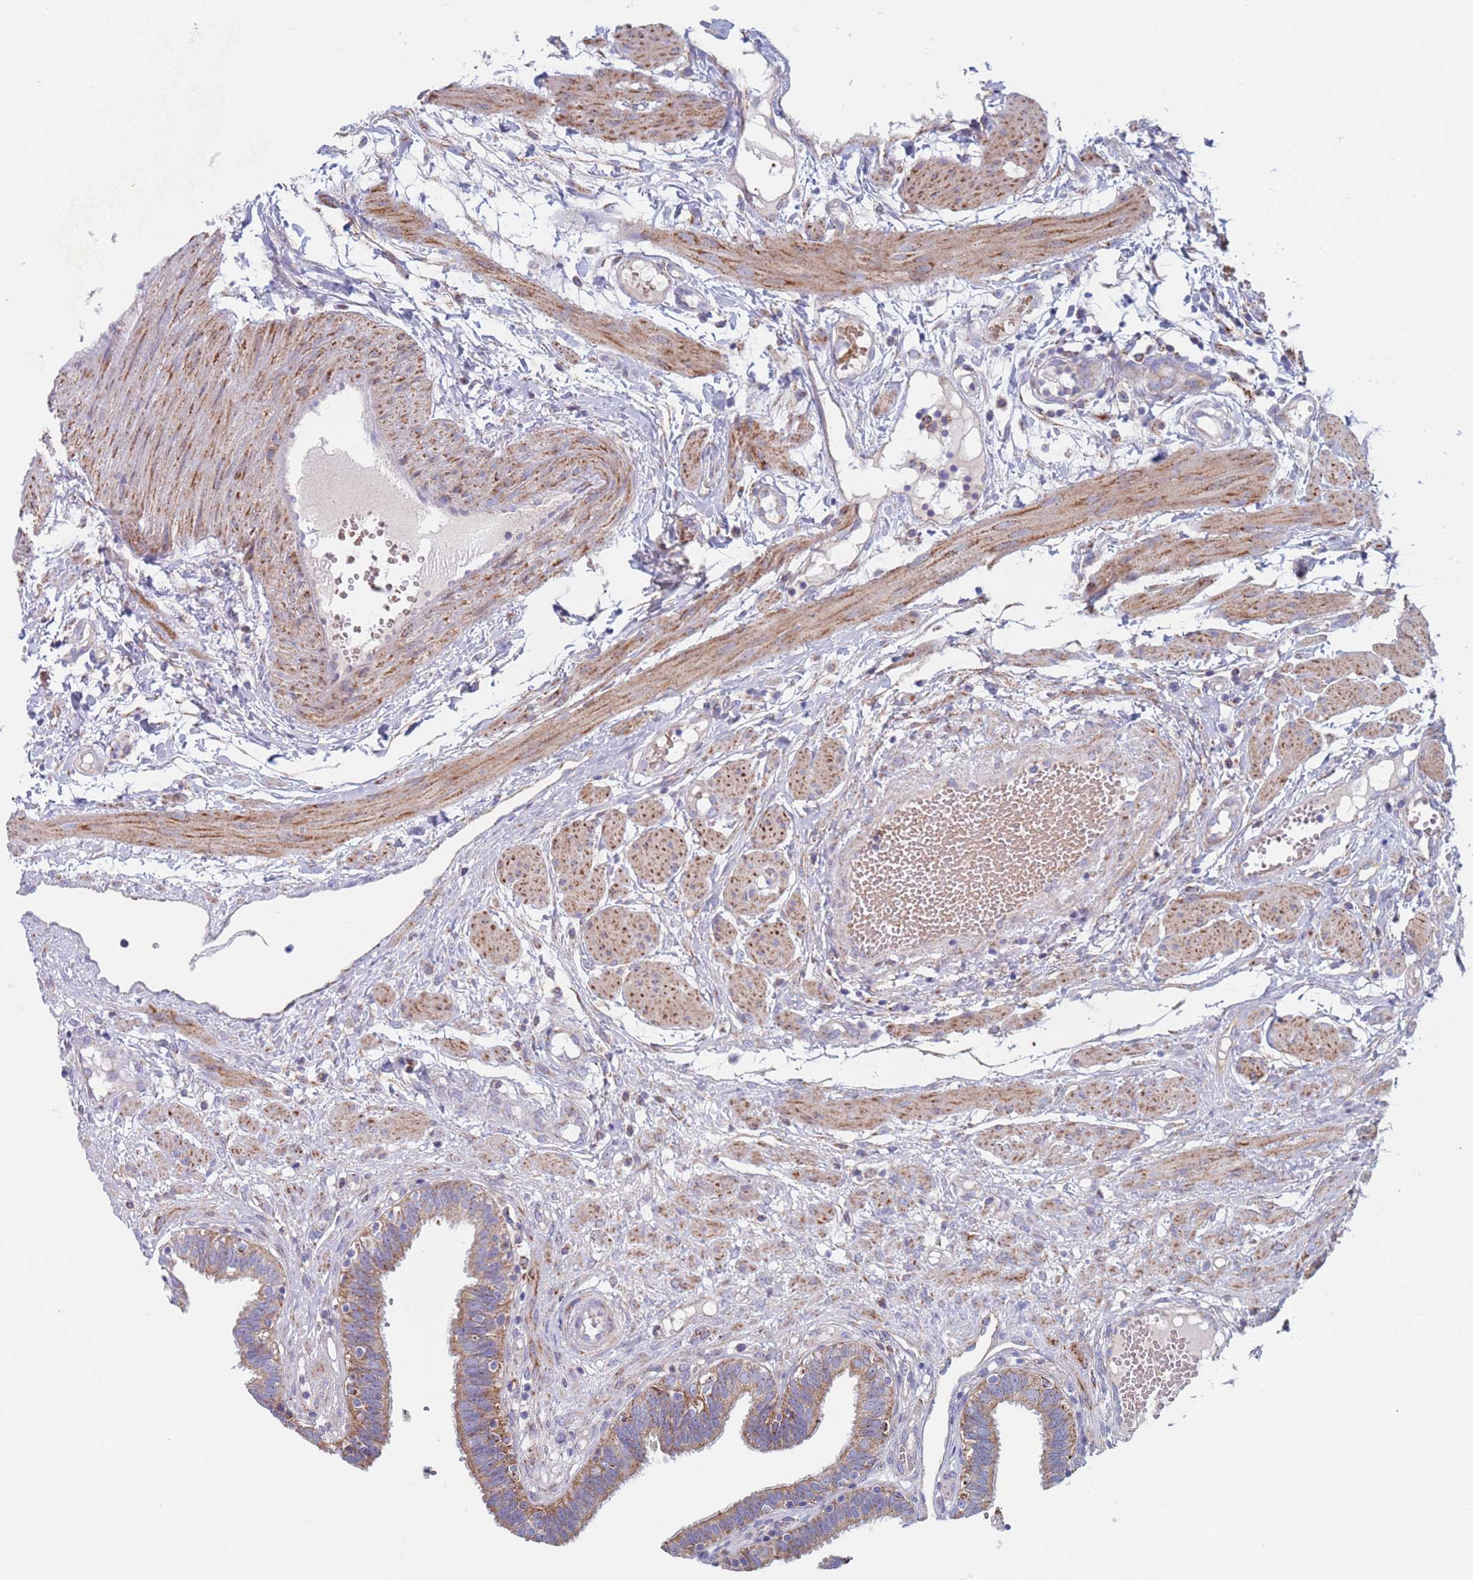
{"staining": {"intensity": "moderate", "quantity": ">75%", "location": "cytoplasmic/membranous"}, "tissue": "fallopian tube", "cell_type": "Glandular cells", "image_type": "normal", "snomed": [{"axis": "morphology", "description": "Normal tissue, NOS"}, {"axis": "topography", "description": "Fallopian tube"}, {"axis": "topography", "description": "Placenta"}], "caption": "Moderate cytoplasmic/membranous protein staining is appreciated in approximately >75% of glandular cells in fallopian tube.", "gene": "CHCHD6", "patient": {"sex": "female", "age": 32}}